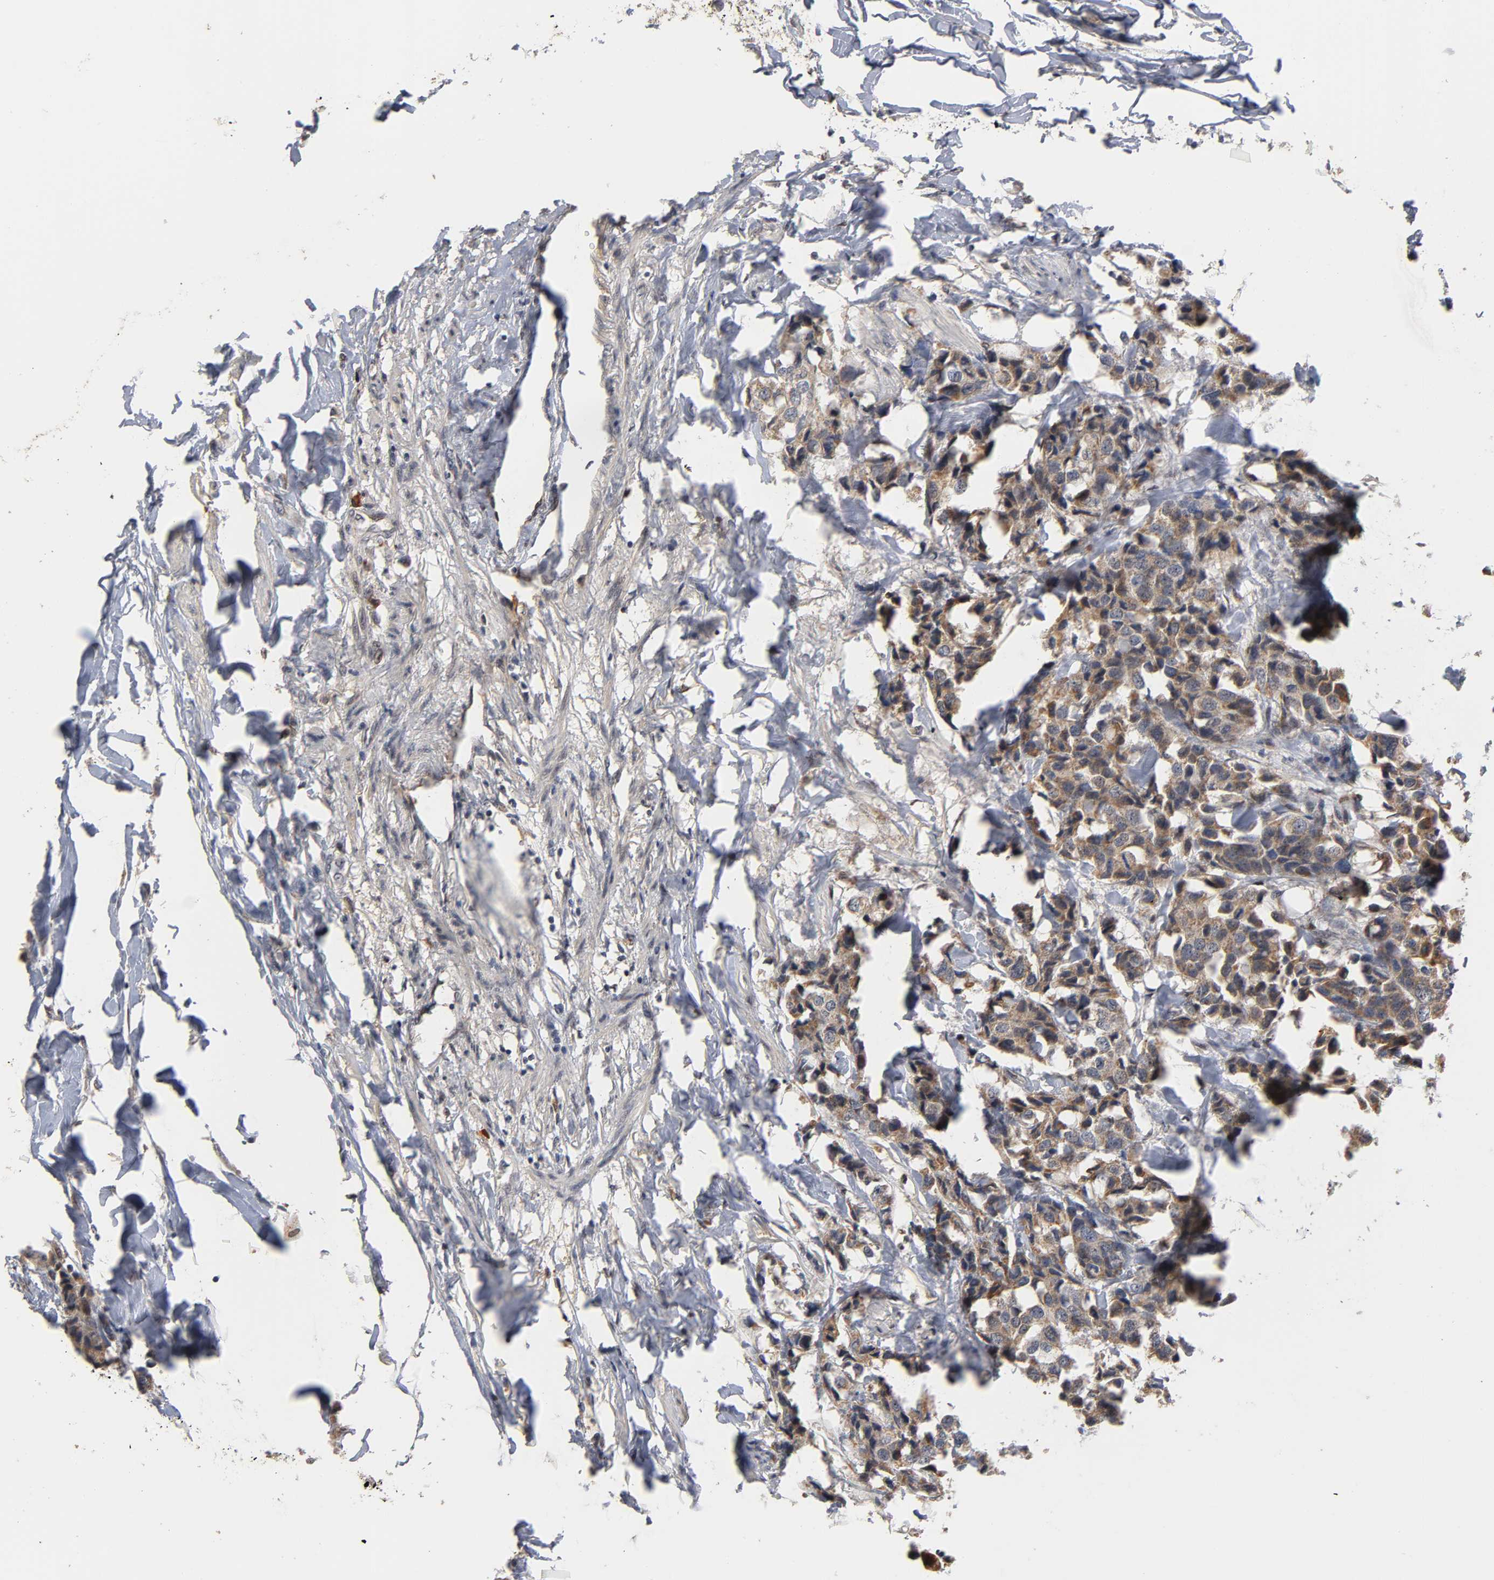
{"staining": {"intensity": "moderate", "quantity": ">75%", "location": "cytoplasmic/membranous"}, "tissue": "breast cancer", "cell_type": "Tumor cells", "image_type": "cancer", "snomed": [{"axis": "morphology", "description": "Duct carcinoma"}, {"axis": "topography", "description": "Breast"}], "caption": "The histopathology image displays a brown stain indicating the presence of a protein in the cytoplasmic/membranous of tumor cells in breast cancer.", "gene": "GSTZ1", "patient": {"sex": "female", "age": 80}}